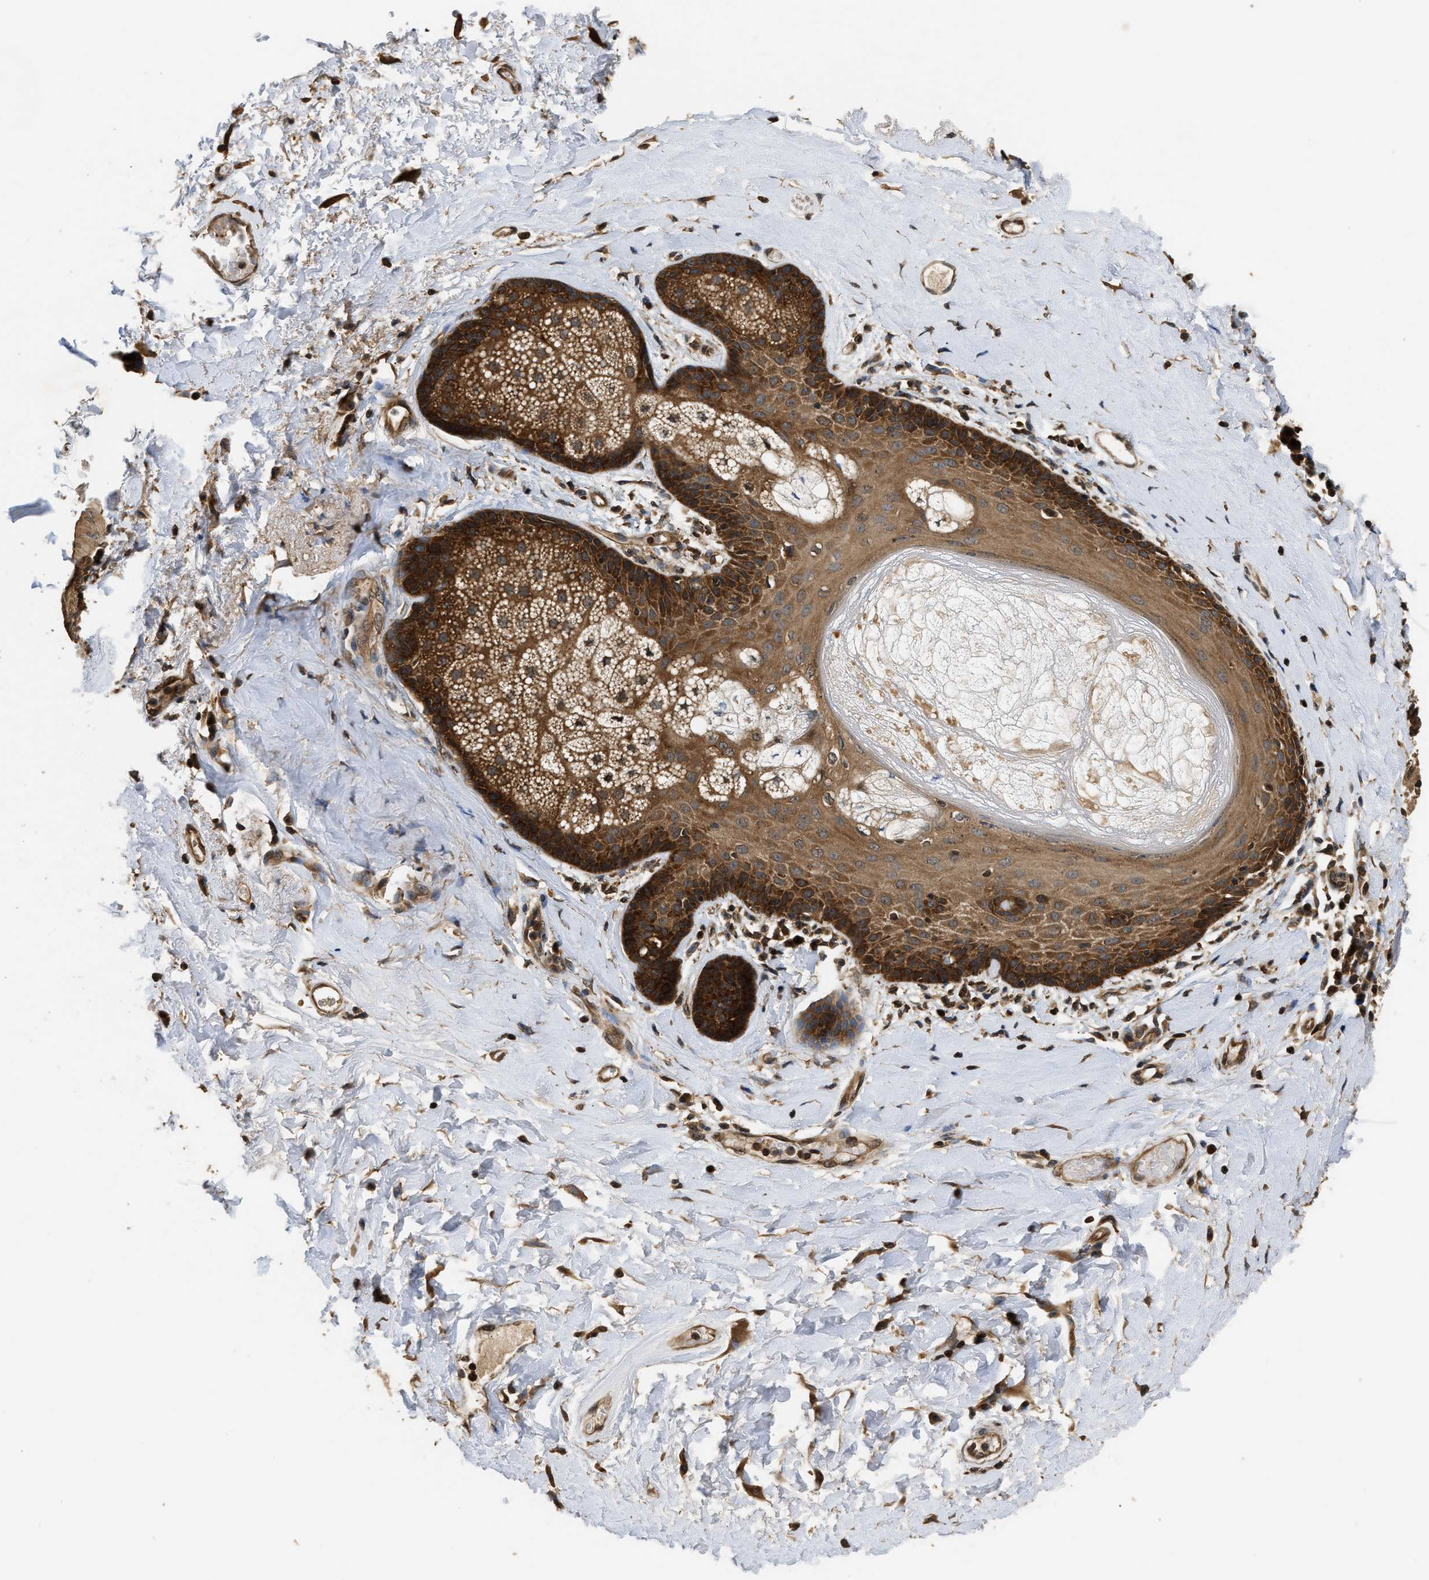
{"staining": {"intensity": "strong", "quantity": ">75%", "location": "cytoplasmic/membranous"}, "tissue": "skin", "cell_type": "Epidermal cells", "image_type": "normal", "snomed": [{"axis": "morphology", "description": "Normal tissue, NOS"}, {"axis": "topography", "description": "Anal"}], "caption": "IHC staining of benign skin, which demonstrates high levels of strong cytoplasmic/membranous staining in approximately >75% of epidermal cells indicating strong cytoplasmic/membranous protein positivity. The staining was performed using DAB (brown) for protein detection and nuclei were counterstained in hematoxylin (blue).", "gene": "DNAJC2", "patient": {"sex": "male", "age": 69}}